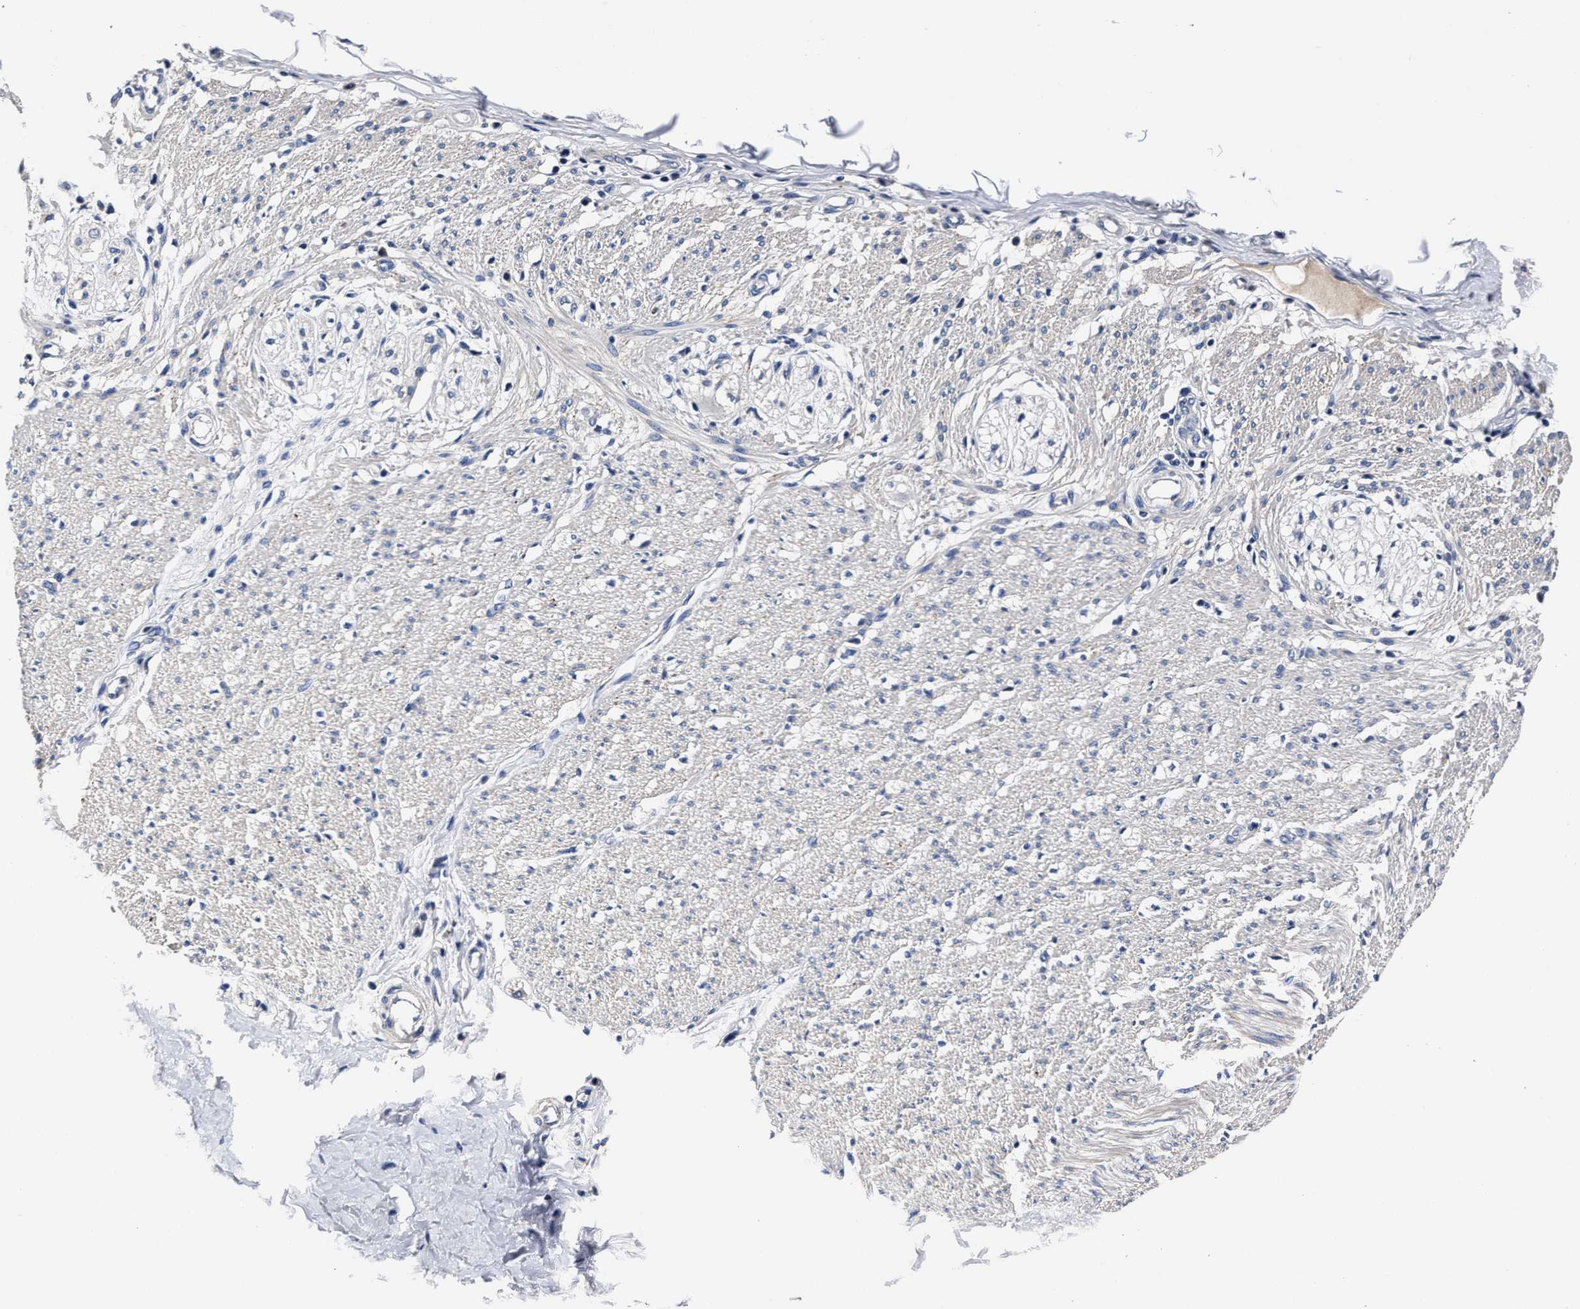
{"staining": {"intensity": "weak", "quantity": "<25%", "location": "cytoplasmic/membranous"}, "tissue": "smooth muscle", "cell_type": "Smooth muscle cells", "image_type": "normal", "snomed": [{"axis": "morphology", "description": "Normal tissue, NOS"}, {"axis": "morphology", "description": "Adenocarcinoma, NOS"}, {"axis": "topography", "description": "Colon"}, {"axis": "topography", "description": "Peripheral nerve tissue"}], "caption": "Protein analysis of unremarkable smooth muscle reveals no significant staining in smooth muscle cells. The staining was performed using DAB to visualize the protein expression in brown, while the nuclei were stained in blue with hematoxylin (Magnification: 20x).", "gene": "OLFML2A", "patient": {"sex": "male", "age": 14}}